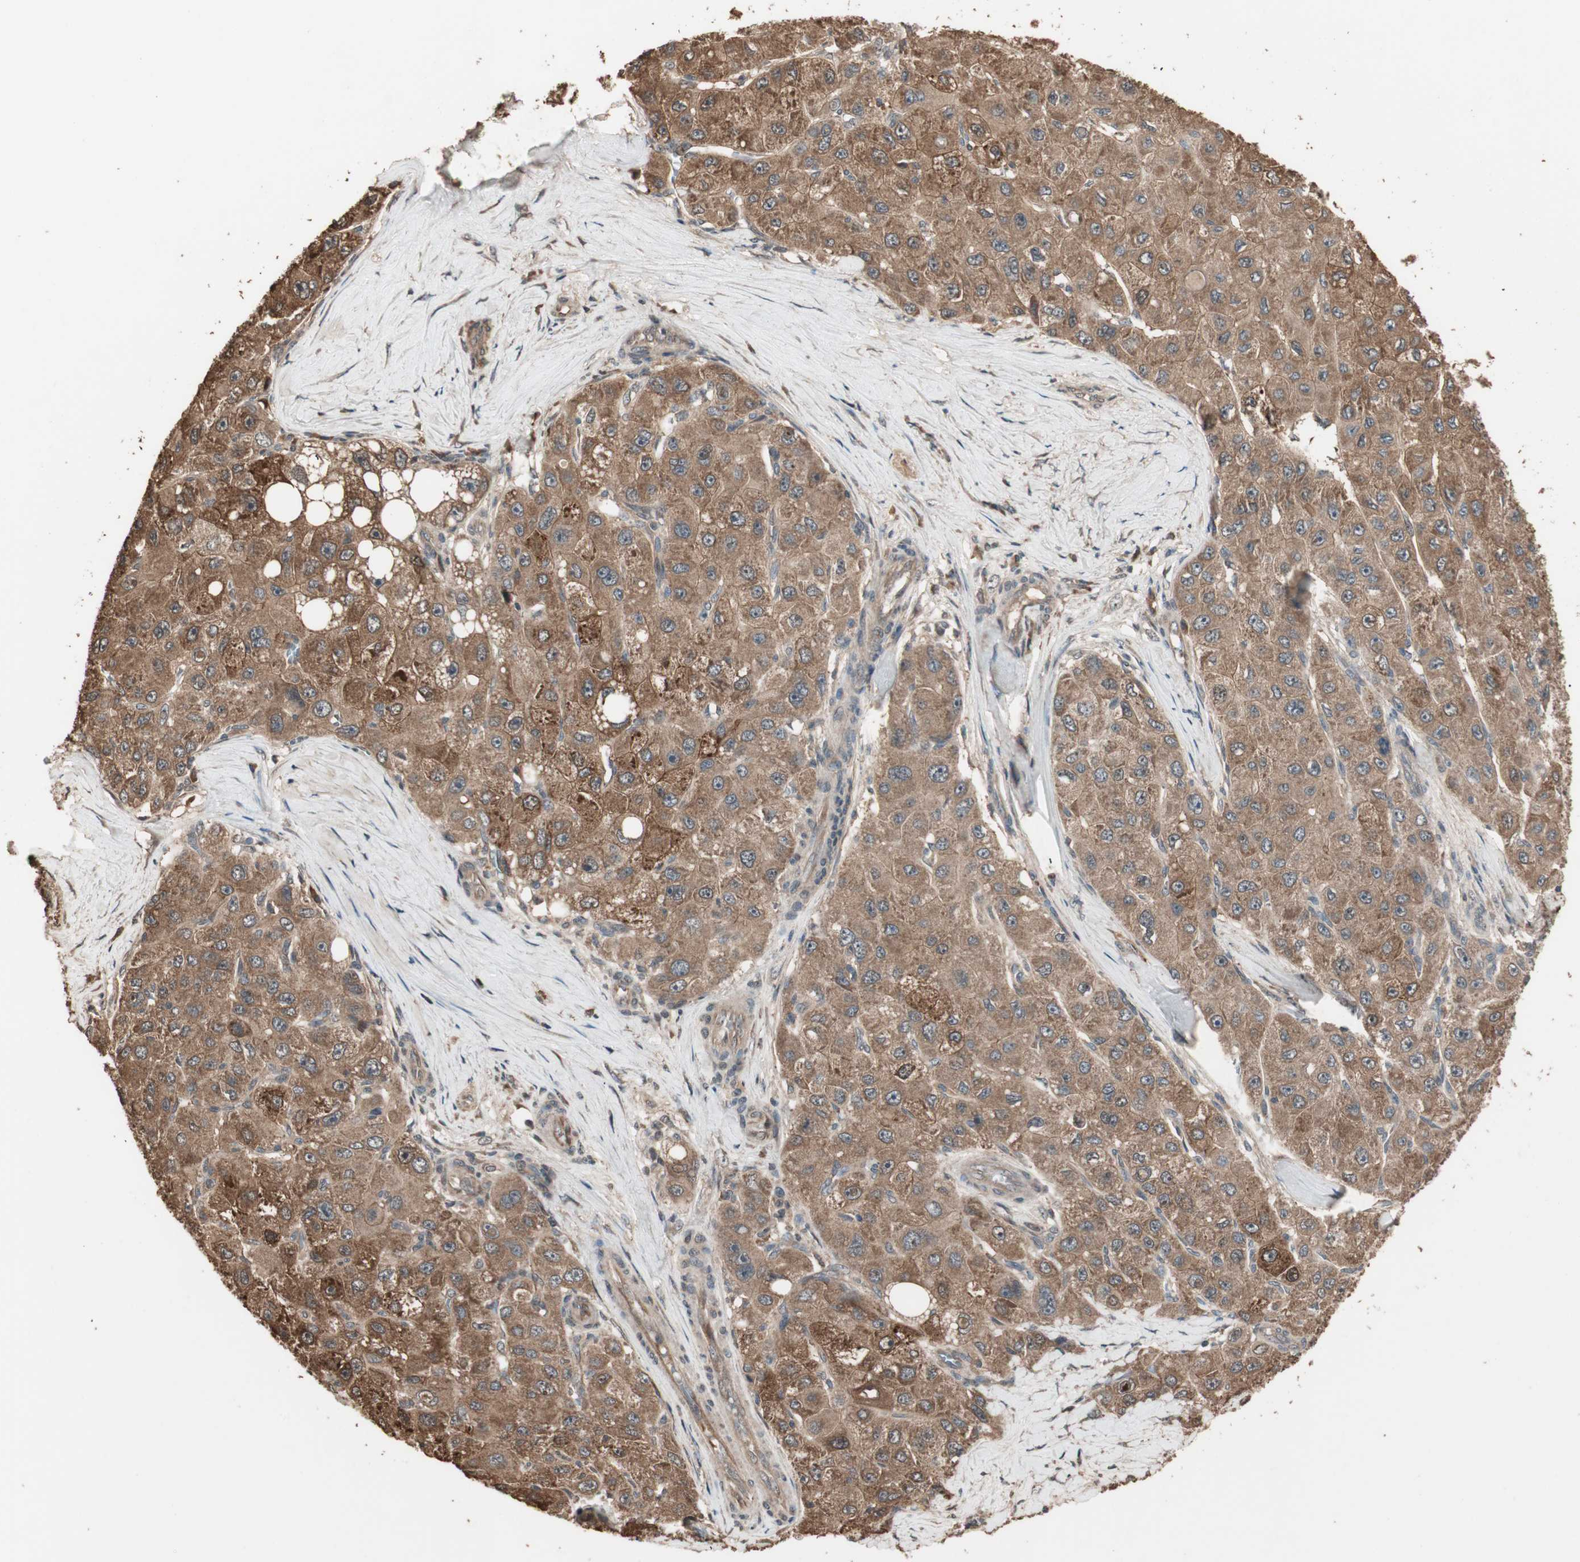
{"staining": {"intensity": "moderate", "quantity": ">75%", "location": "cytoplasmic/membranous"}, "tissue": "liver cancer", "cell_type": "Tumor cells", "image_type": "cancer", "snomed": [{"axis": "morphology", "description": "Carcinoma, Hepatocellular, NOS"}, {"axis": "topography", "description": "Liver"}], "caption": "Human hepatocellular carcinoma (liver) stained with a protein marker exhibits moderate staining in tumor cells.", "gene": "USP20", "patient": {"sex": "male", "age": 80}}